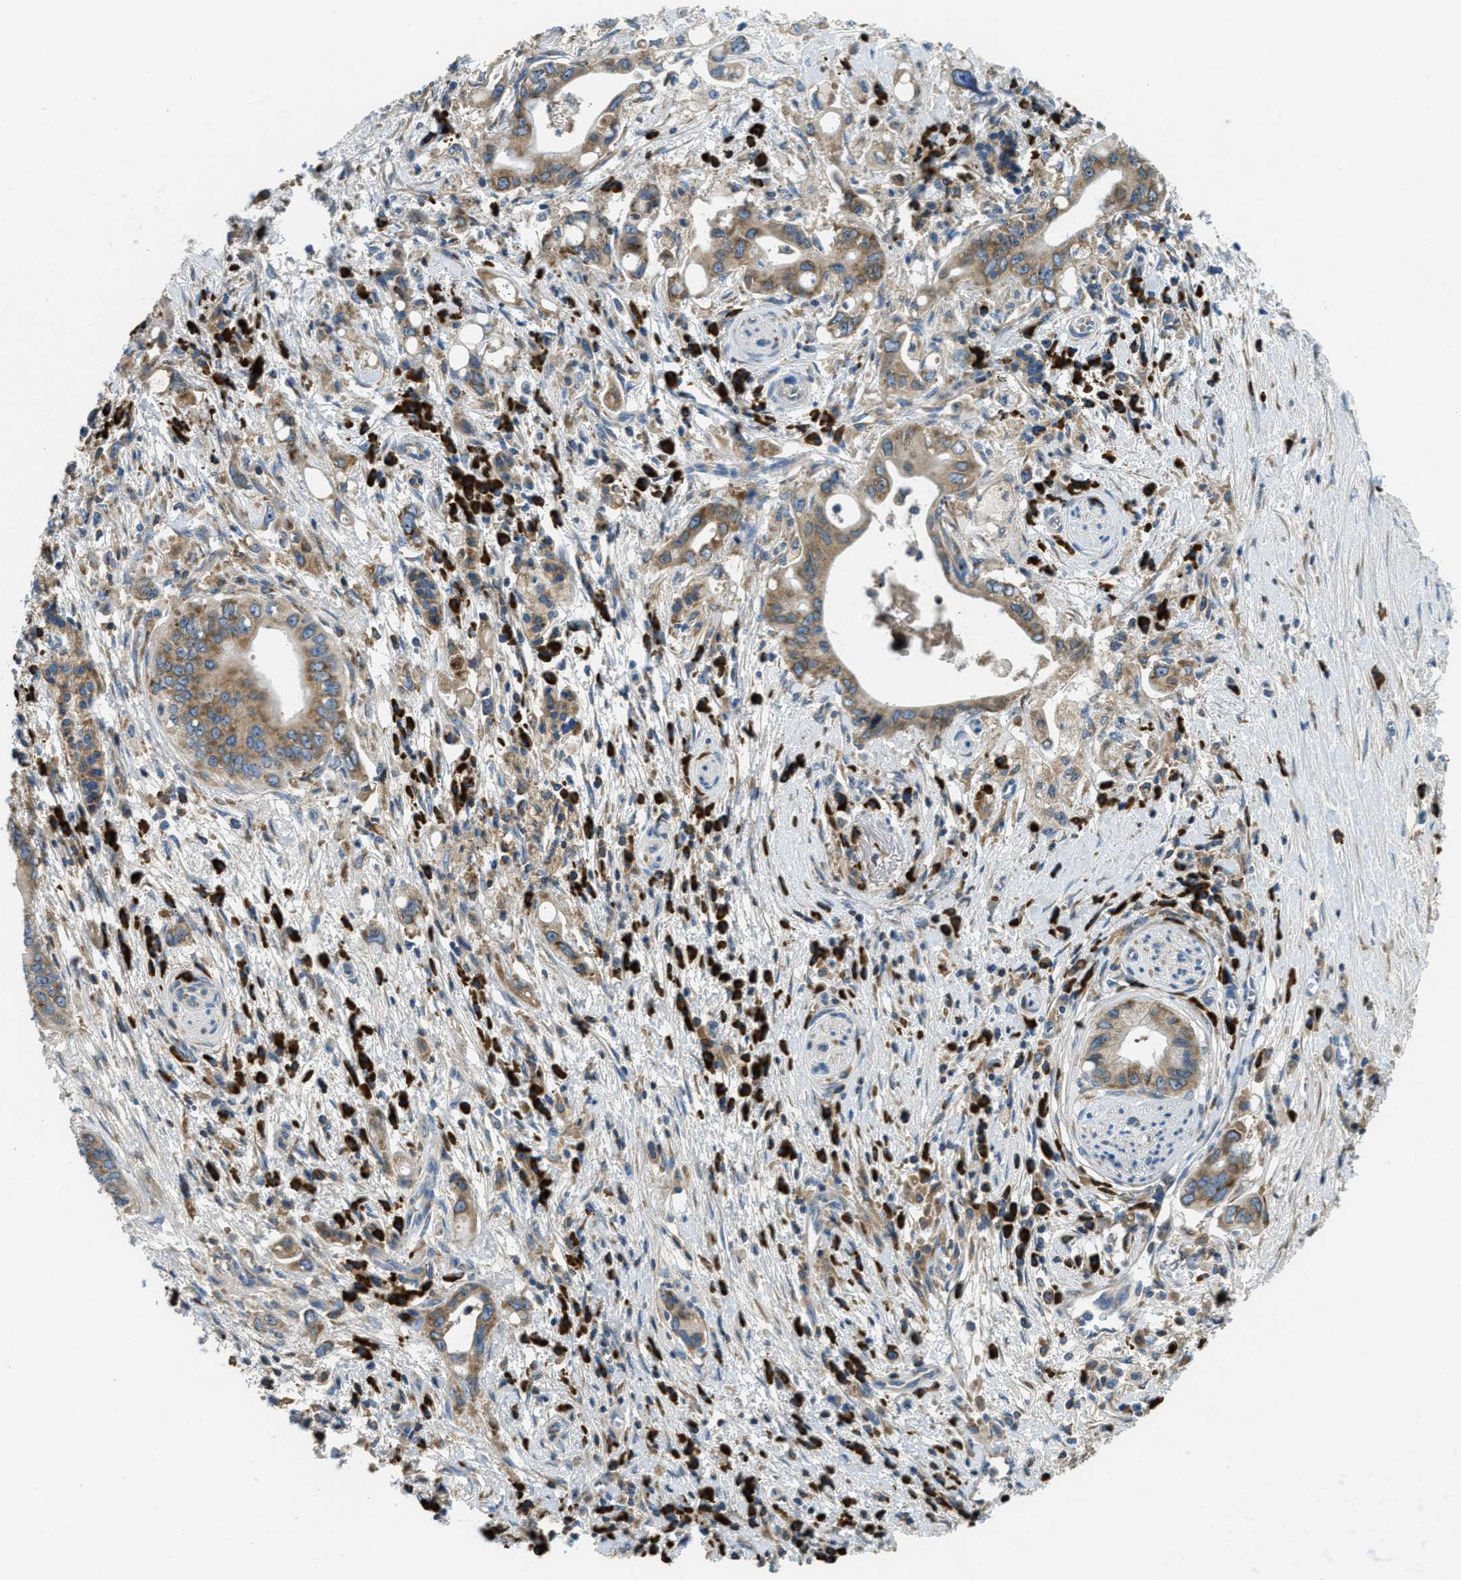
{"staining": {"intensity": "moderate", "quantity": ">75%", "location": "cytoplasmic/membranous"}, "tissue": "pancreatic cancer", "cell_type": "Tumor cells", "image_type": "cancer", "snomed": [{"axis": "morphology", "description": "Adenocarcinoma, NOS"}, {"axis": "topography", "description": "Pancreas"}], "caption": "Immunohistochemistry (IHC) of pancreatic adenocarcinoma exhibits medium levels of moderate cytoplasmic/membranous positivity in approximately >75% of tumor cells. (Stains: DAB in brown, nuclei in blue, Microscopy: brightfield microscopy at high magnification).", "gene": "SSR1", "patient": {"sex": "female", "age": 73}}